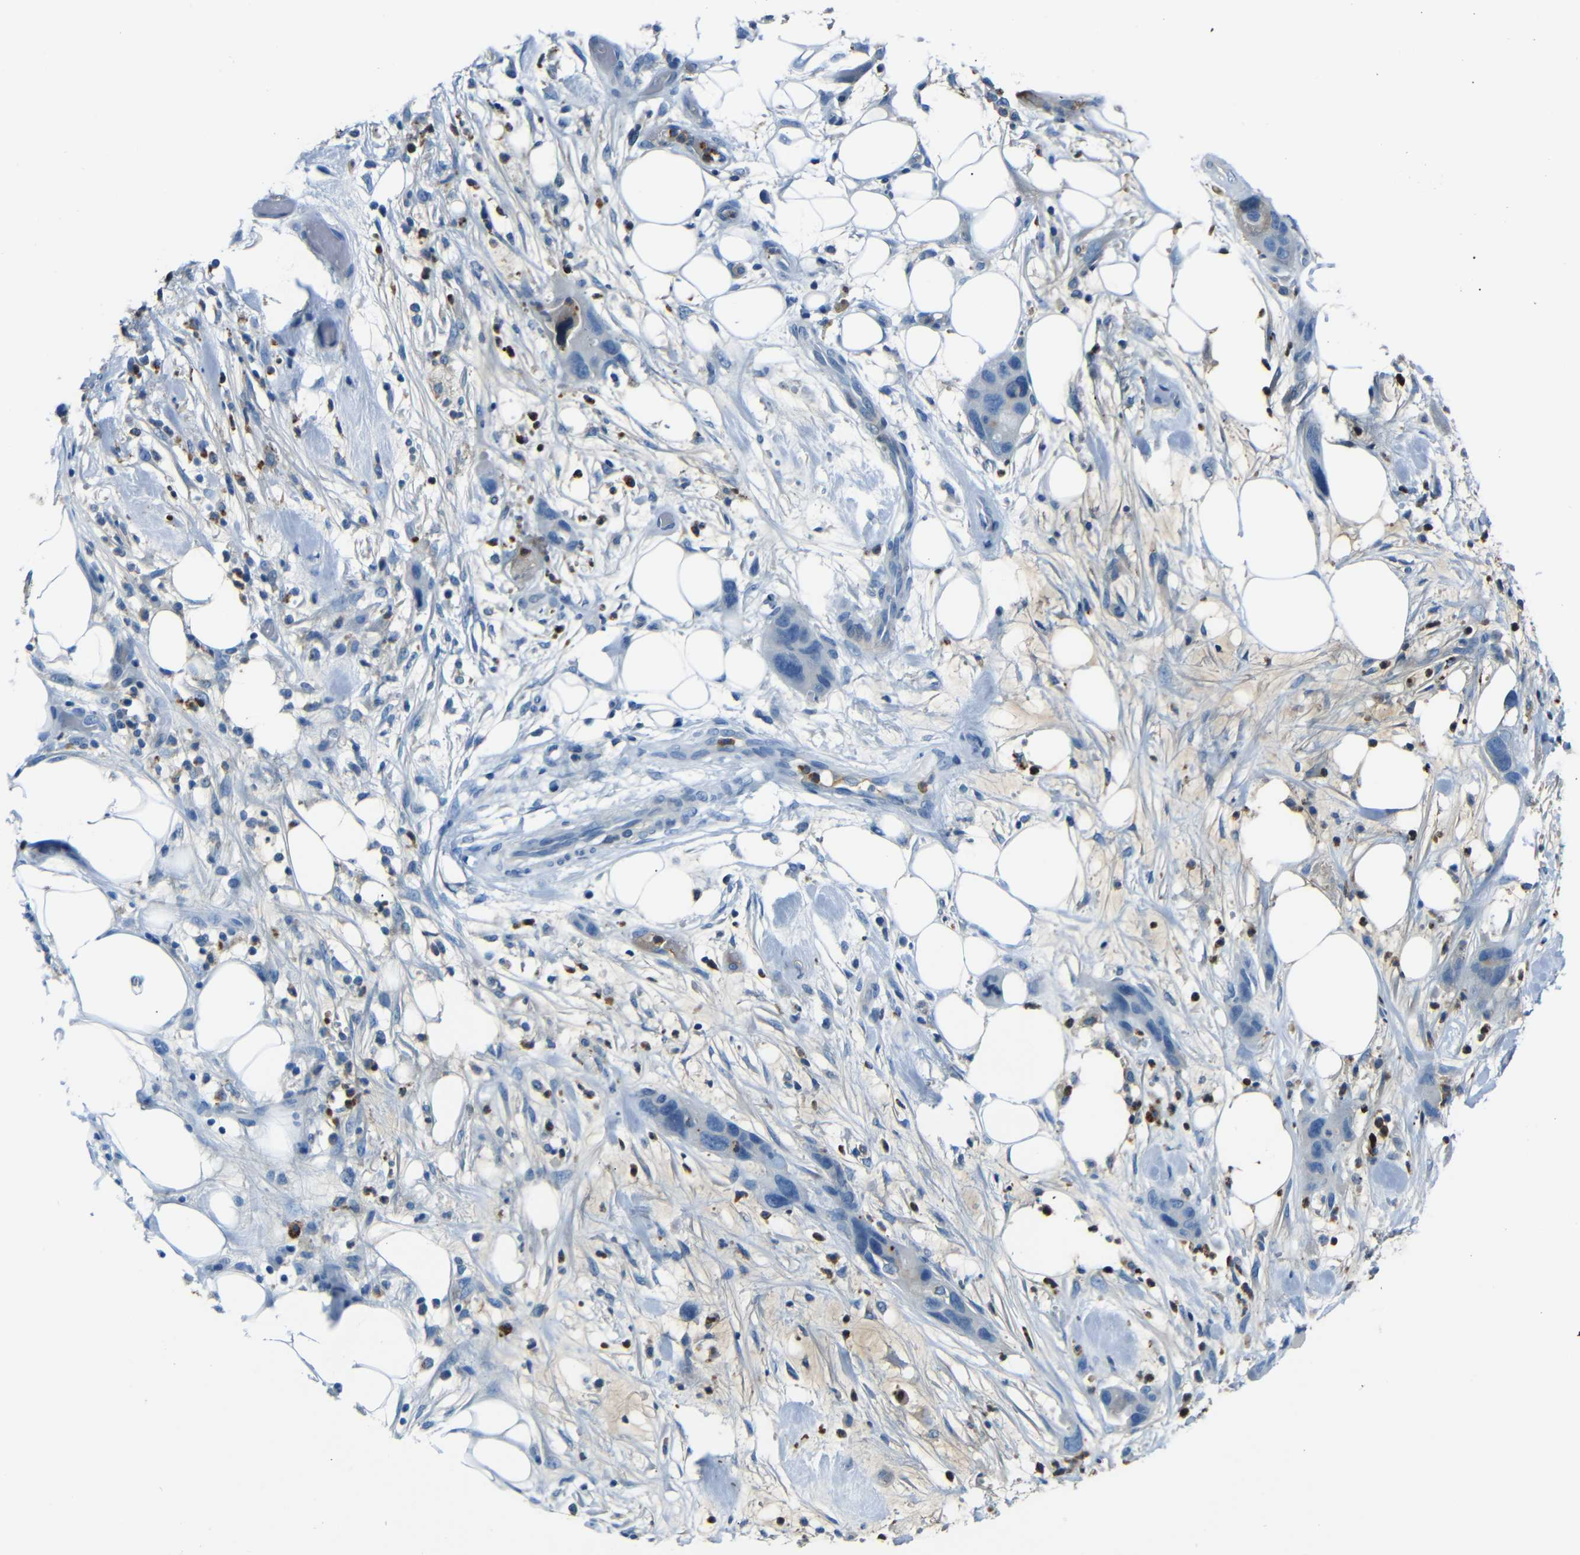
{"staining": {"intensity": "negative", "quantity": "none", "location": "none"}, "tissue": "pancreatic cancer", "cell_type": "Tumor cells", "image_type": "cancer", "snomed": [{"axis": "morphology", "description": "Adenocarcinoma, NOS"}, {"axis": "topography", "description": "Pancreas"}], "caption": "High power microscopy micrograph of an IHC micrograph of pancreatic cancer (adenocarcinoma), revealing no significant expression in tumor cells.", "gene": "SERPINA1", "patient": {"sex": "female", "age": 71}}